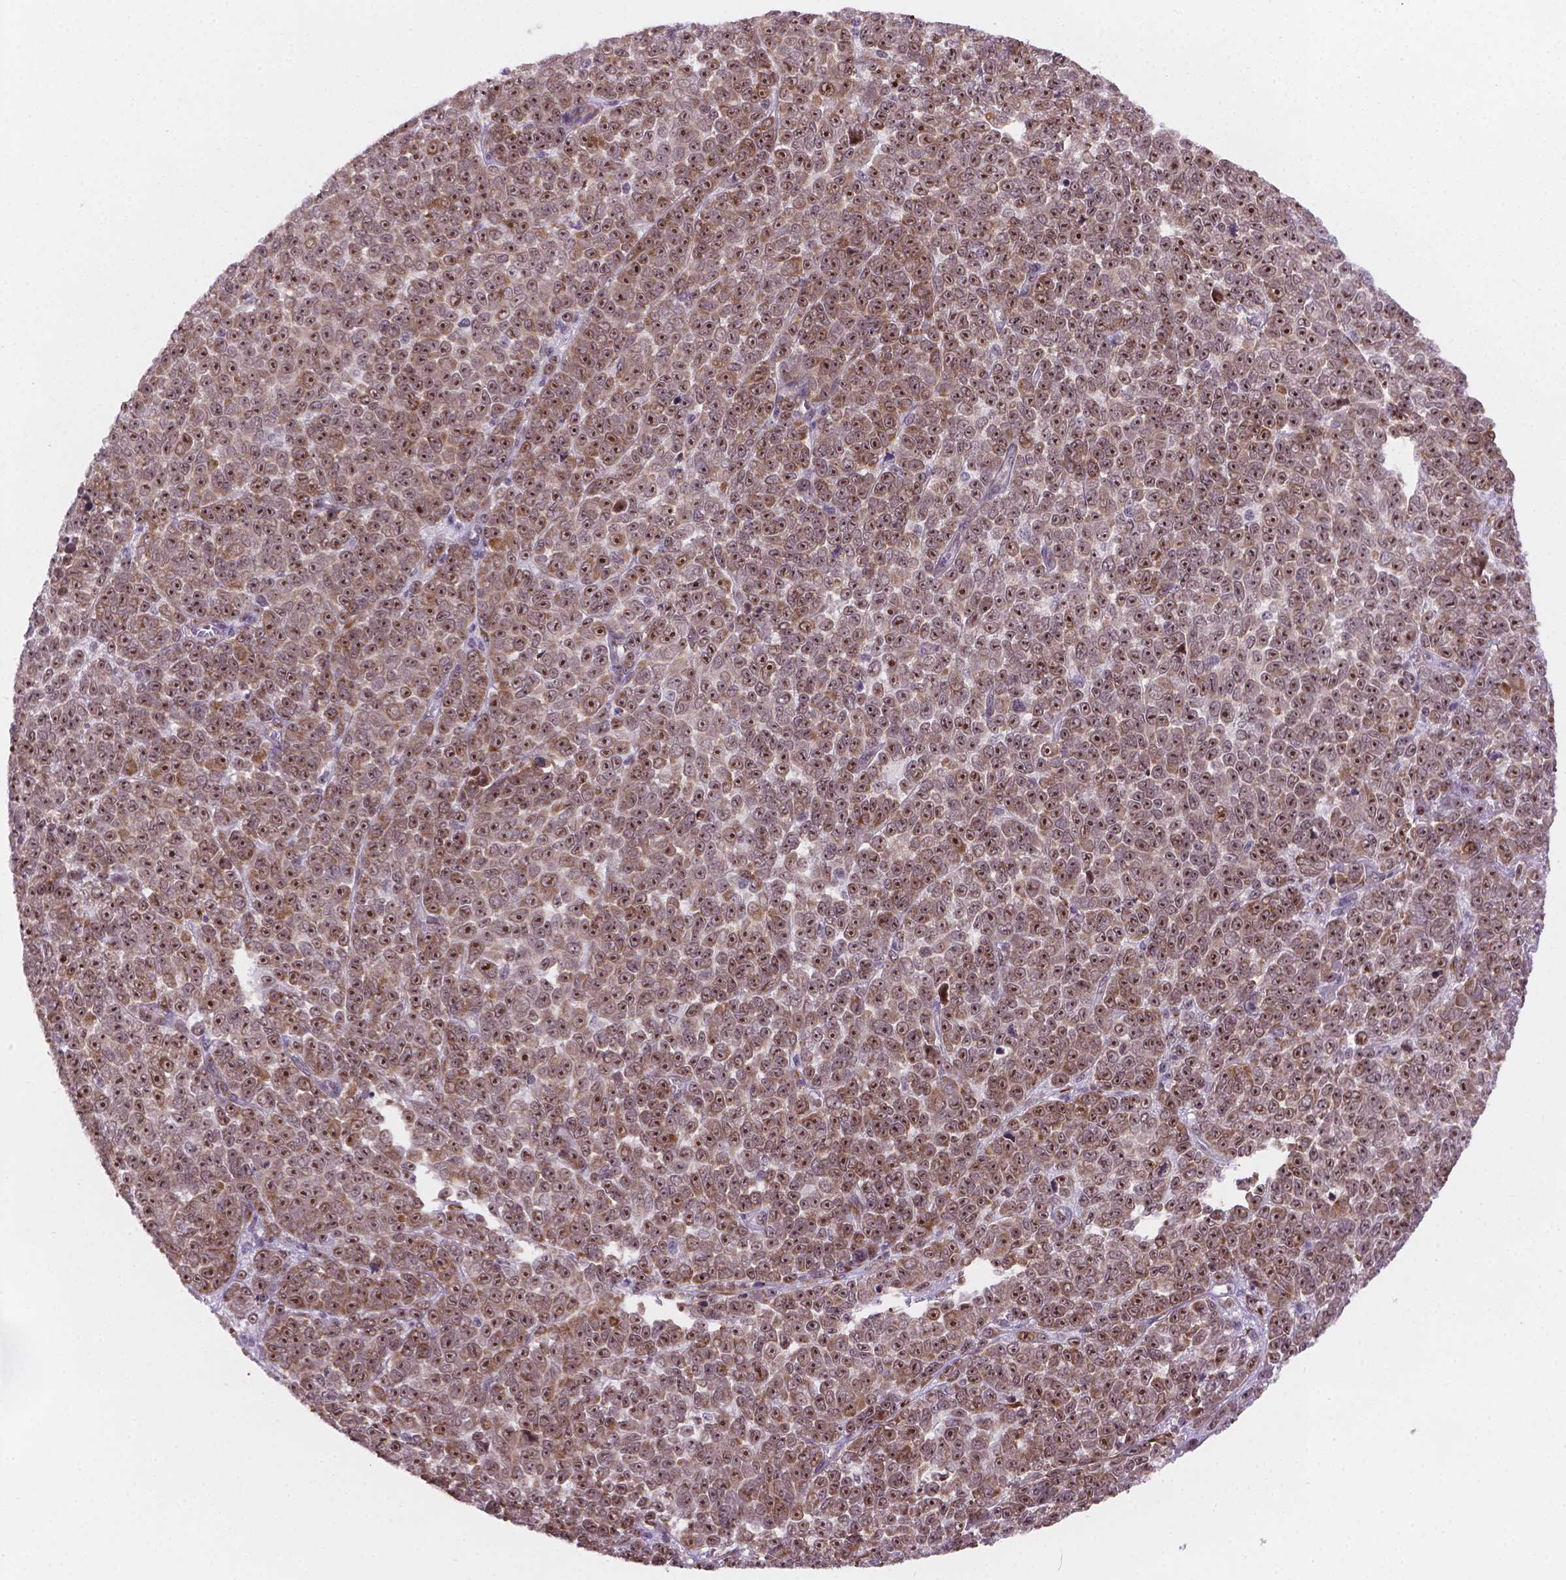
{"staining": {"intensity": "moderate", "quantity": ">75%", "location": "cytoplasmic/membranous,nuclear"}, "tissue": "melanoma", "cell_type": "Tumor cells", "image_type": "cancer", "snomed": [{"axis": "morphology", "description": "Malignant melanoma, NOS"}, {"axis": "topography", "description": "Skin"}], "caption": "This photomicrograph shows malignant melanoma stained with immunohistochemistry to label a protein in brown. The cytoplasmic/membranous and nuclear of tumor cells show moderate positivity for the protein. Nuclei are counter-stained blue.", "gene": "FNIP1", "patient": {"sex": "female", "age": 95}}